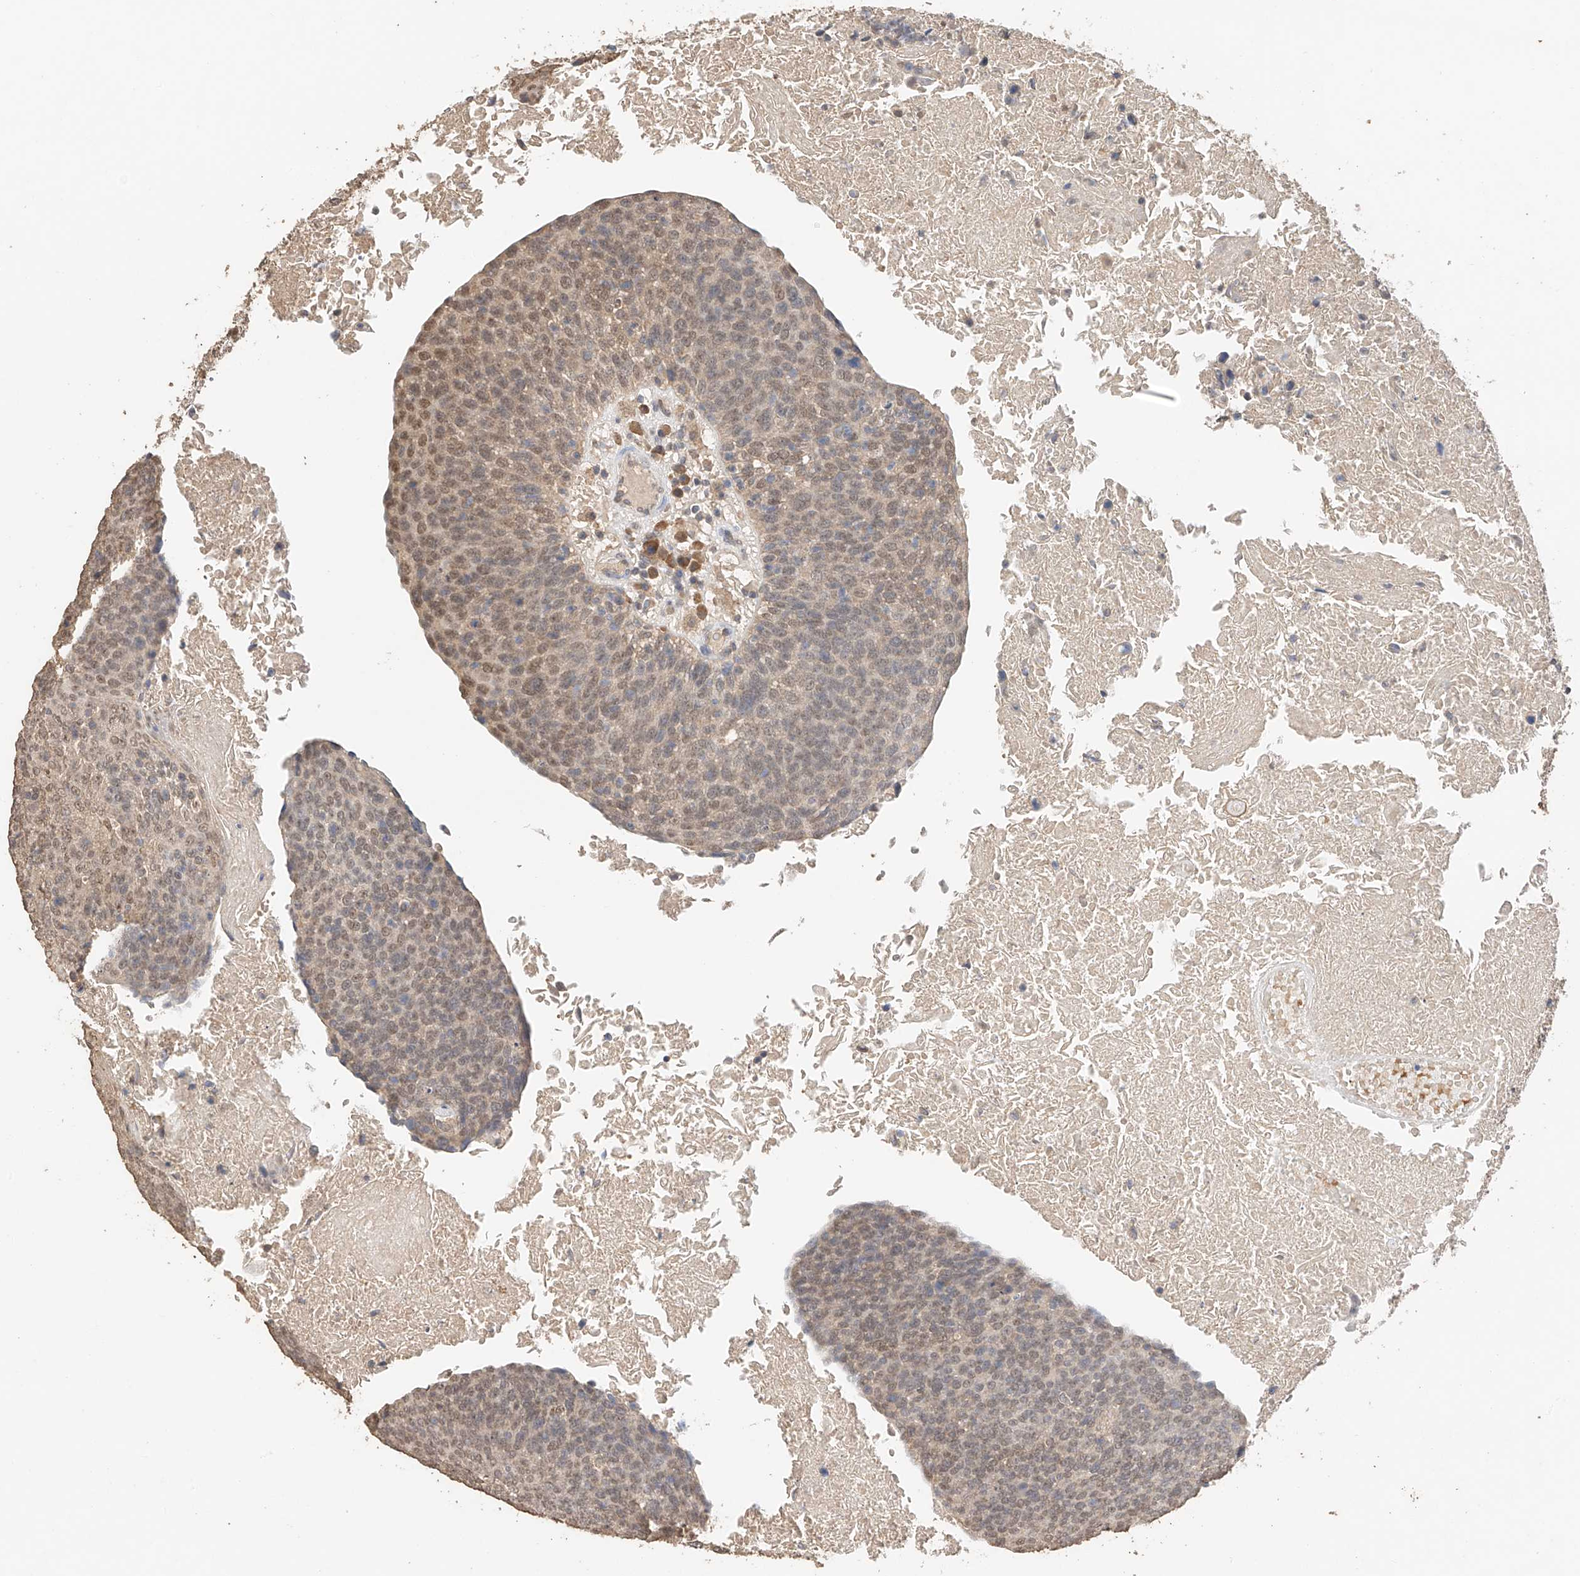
{"staining": {"intensity": "moderate", "quantity": ">75%", "location": "nuclear"}, "tissue": "head and neck cancer", "cell_type": "Tumor cells", "image_type": "cancer", "snomed": [{"axis": "morphology", "description": "Squamous cell carcinoma, NOS"}, {"axis": "morphology", "description": "Squamous cell carcinoma, metastatic, NOS"}, {"axis": "topography", "description": "Lymph node"}, {"axis": "topography", "description": "Head-Neck"}], "caption": "DAB (3,3'-diaminobenzidine) immunohistochemical staining of head and neck cancer (metastatic squamous cell carcinoma) exhibits moderate nuclear protein expression in approximately >75% of tumor cells.", "gene": "IL22RA2", "patient": {"sex": "male", "age": 62}}